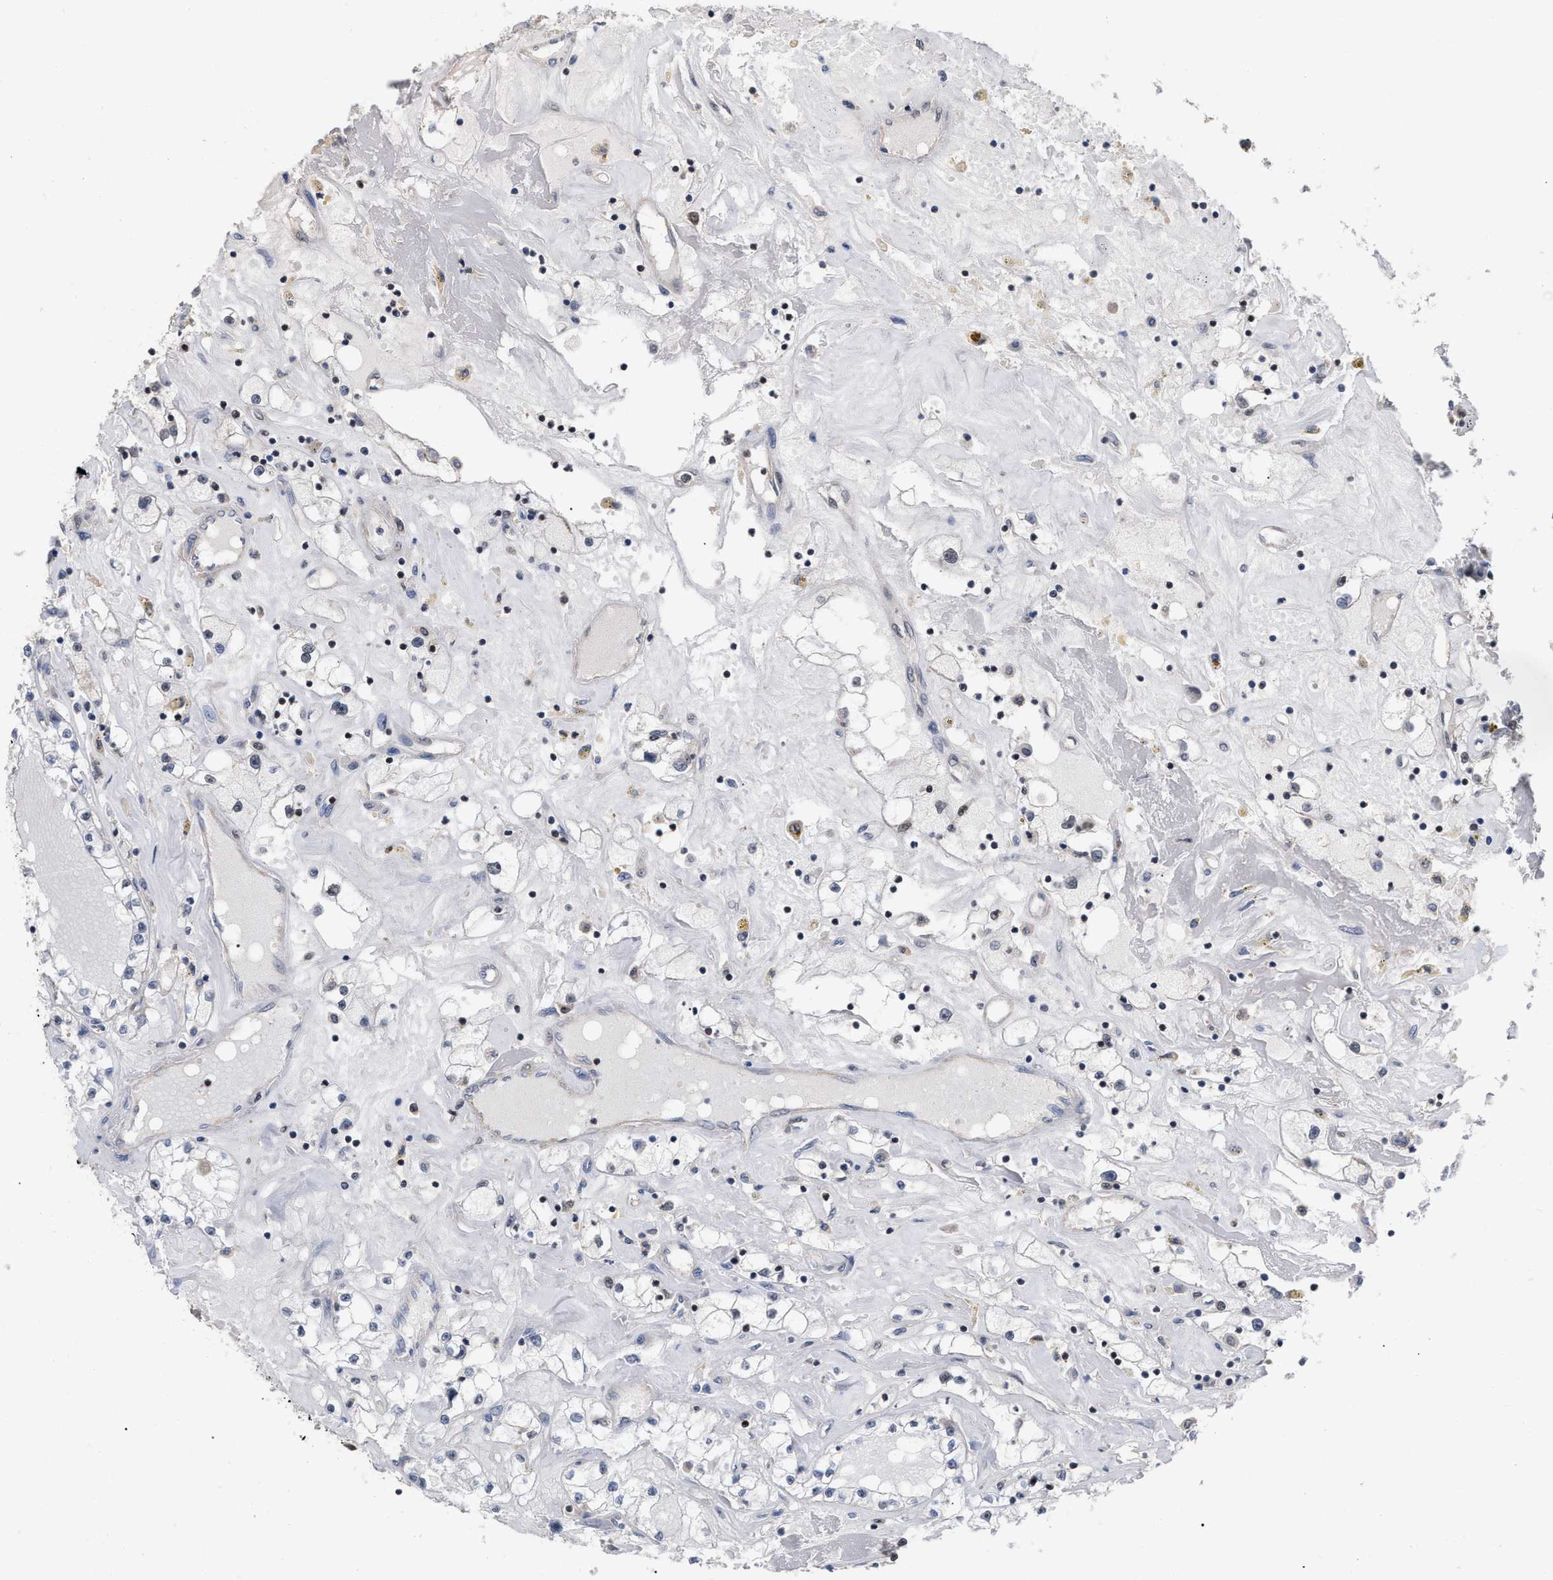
{"staining": {"intensity": "negative", "quantity": "none", "location": "none"}, "tissue": "renal cancer", "cell_type": "Tumor cells", "image_type": "cancer", "snomed": [{"axis": "morphology", "description": "Adenocarcinoma, NOS"}, {"axis": "topography", "description": "Kidney"}], "caption": "High magnification brightfield microscopy of renal cancer (adenocarcinoma) stained with DAB (brown) and counterstained with hematoxylin (blue): tumor cells show no significant positivity.", "gene": "JAZF1", "patient": {"sex": "male", "age": 56}}